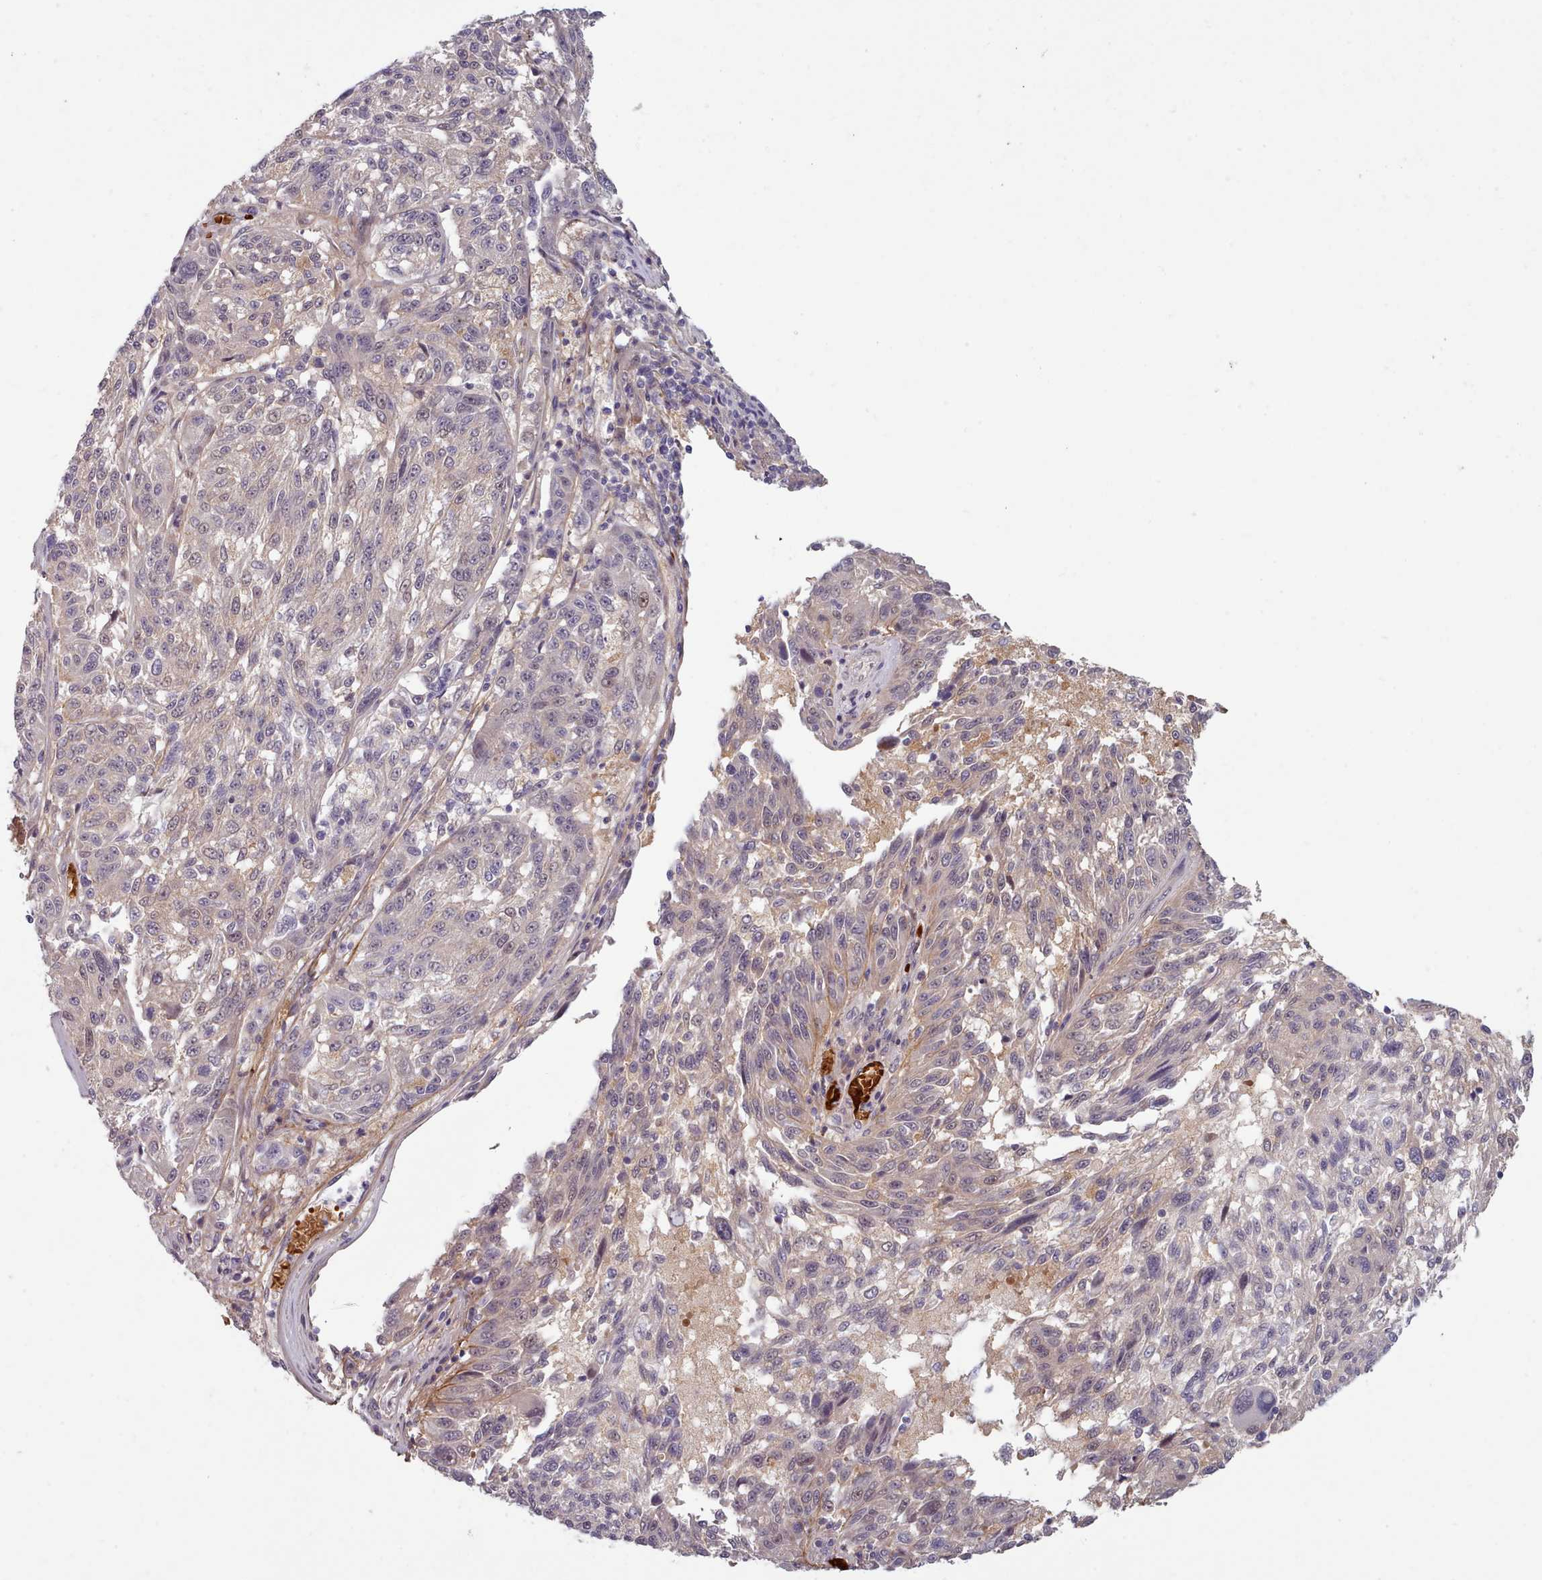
{"staining": {"intensity": "weak", "quantity": ">75%", "location": "cytoplasmic/membranous,nuclear"}, "tissue": "melanoma", "cell_type": "Tumor cells", "image_type": "cancer", "snomed": [{"axis": "morphology", "description": "Malignant melanoma, NOS"}, {"axis": "topography", "description": "Skin"}], "caption": "Immunohistochemical staining of melanoma shows weak cytoplasmic/membranous and nuclear protein staining in approximately >75% of tumor cells.", "gene": "CLNS1A", "patient": {"sex": "male", "age": 53}}